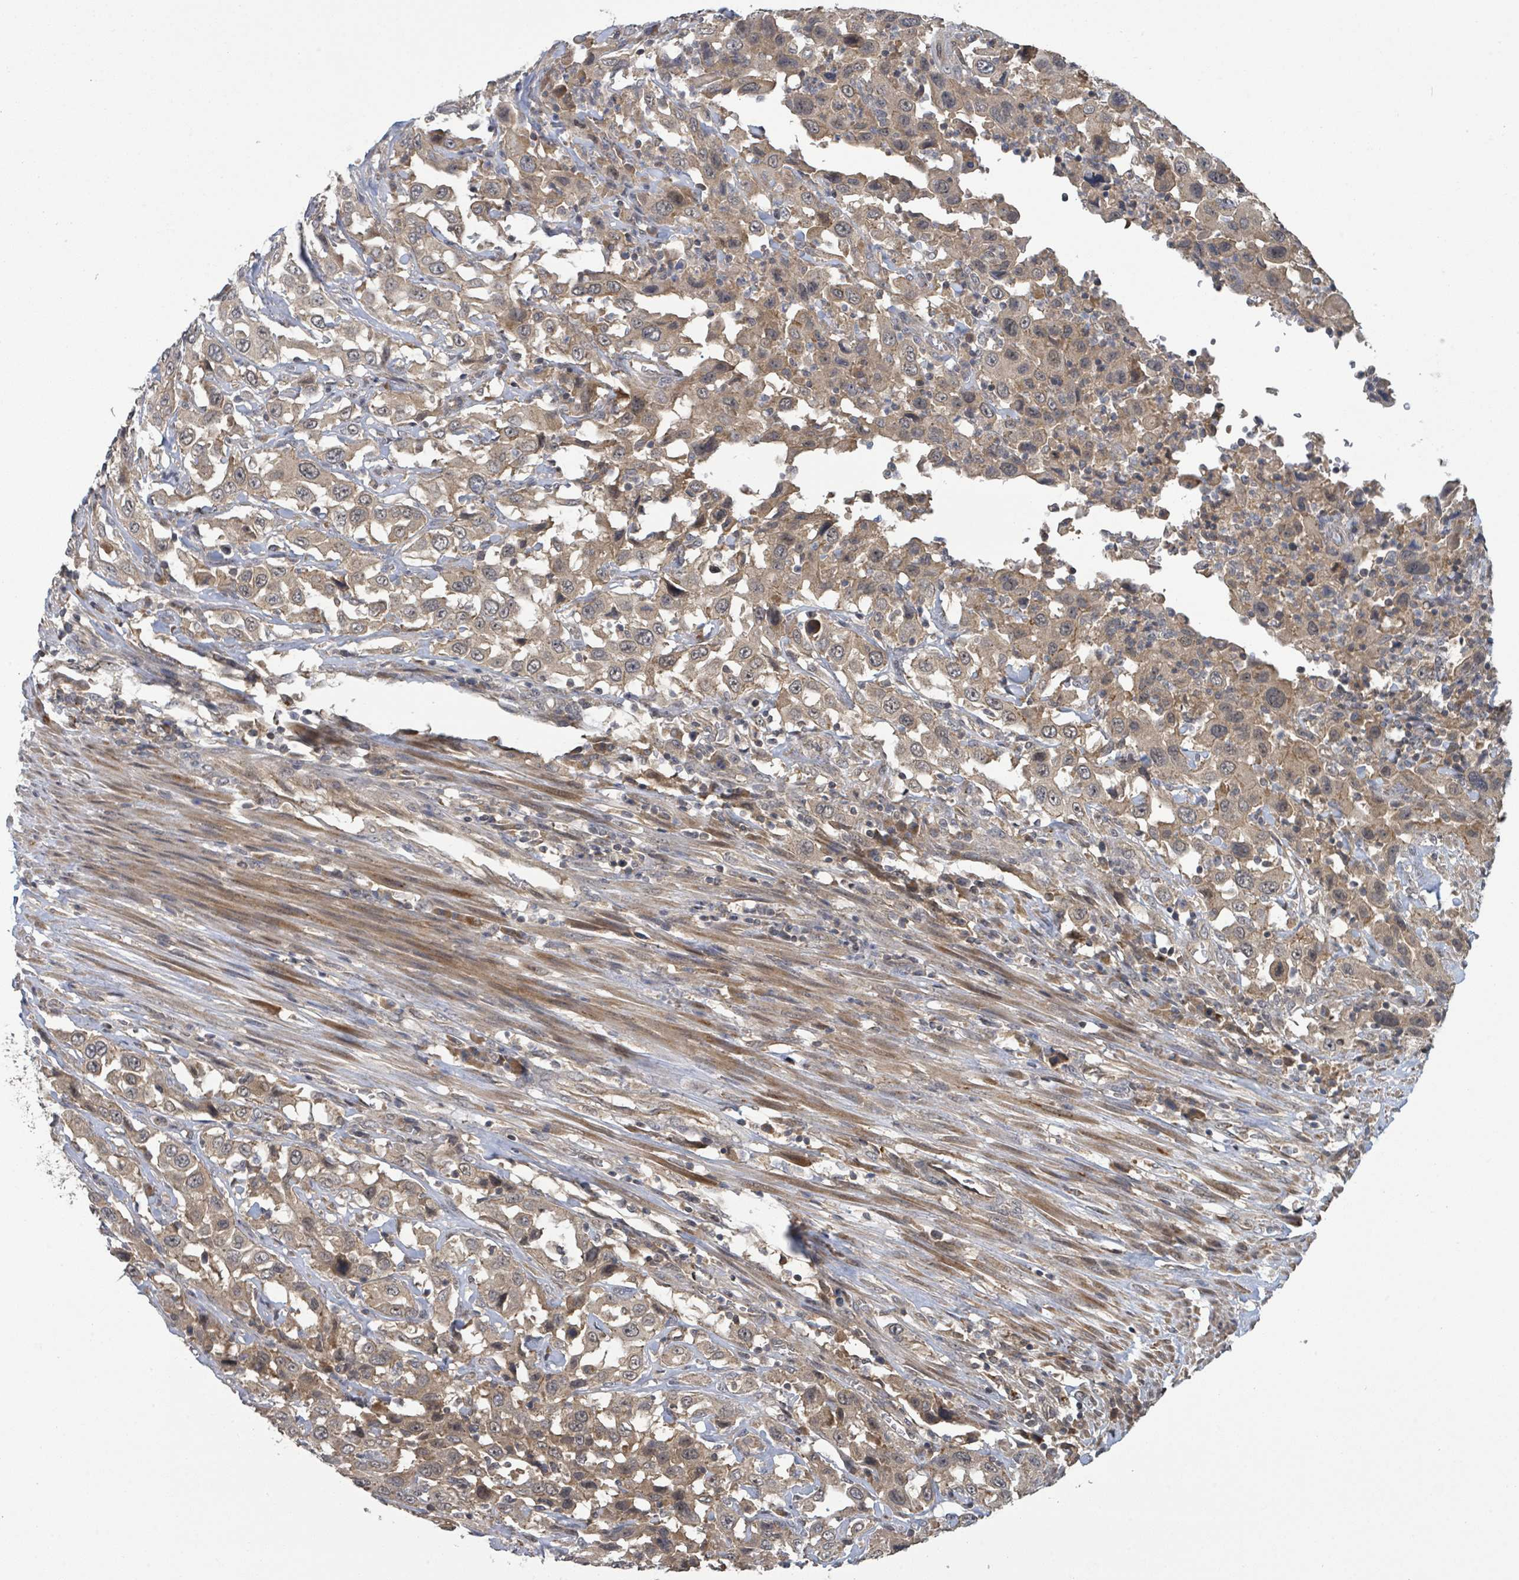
{"staining": {"intensity": "moderate", "quantity": ">75%", "location": "cytoplasmic/membranous"}, "tissue": "urothelial cancer", "cell_type": "Tumor cells", "image_type": "cancer", "snomed": [{"axis": "morphology", "description": "Urothelial carcinoma, High grade"}, {"axis": "topography", "description": "Urinary bladder"}], "caption": "A medium amount of moderate cytoplasmic/membranous expression is present in about >75% of tumor cells in urothelial cancer tissue.", "gene": "CCDC121", "patient": {"sex": "male", "age": 61}}